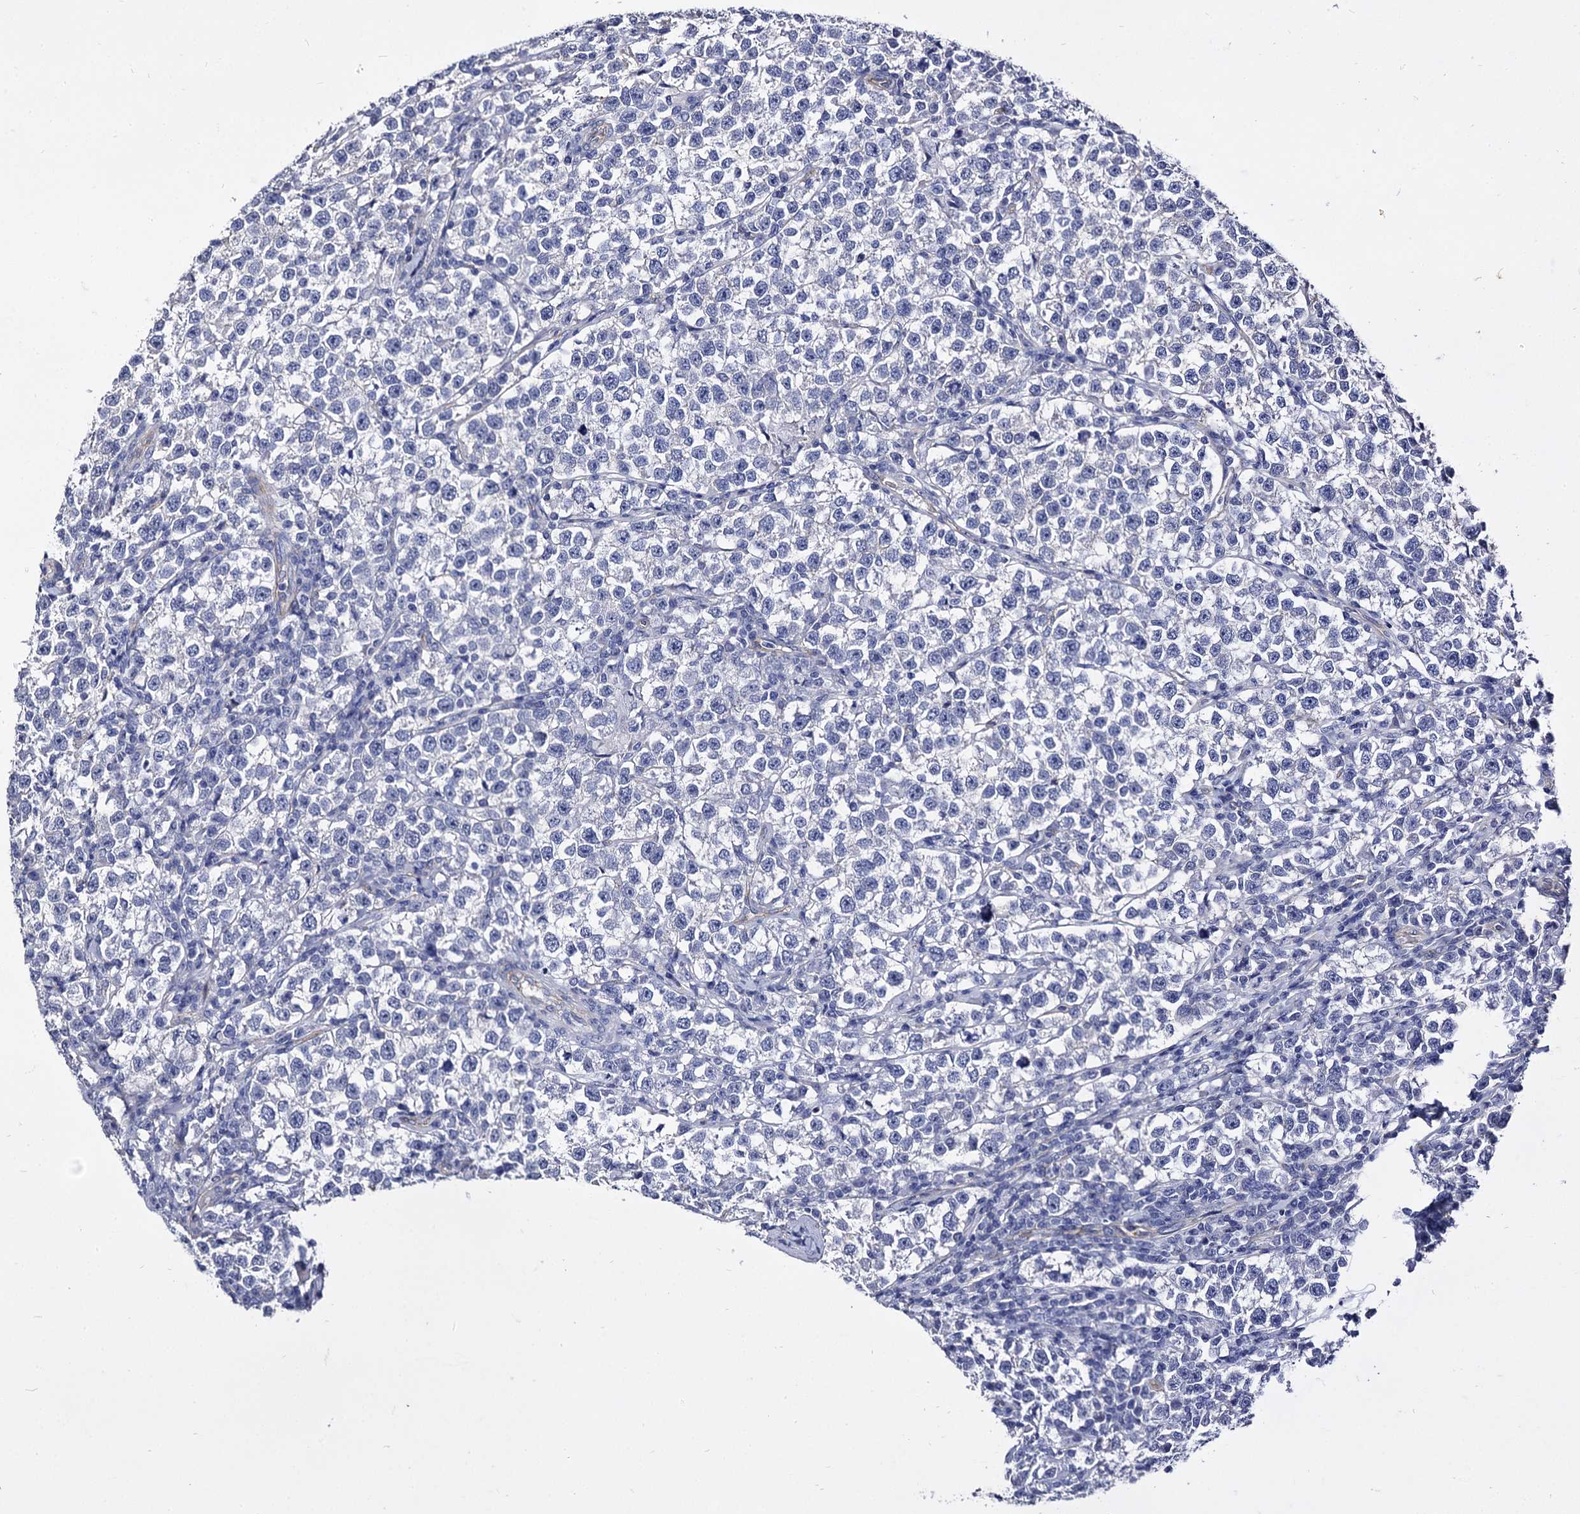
{"staining": {"intensity": "negative", "quantity": "none", "location": "none"}, "tissue": "testis cancer", "cell_type": "Tumor cells", "image_type": "cancer", "snomed": [{"axis": "morphology", "description": "Normal tissue, NOS"}, {"axis": "morphology", "description": "Seminoma, NOS"}, {"axis": "topography", "description": "Testis"}], "caption": "Immunohistochemistry of human testis cancer exhibits no expression in tumor cells.", "gene": "CBFB", "patient": {"sex": "male", "age": 43}}